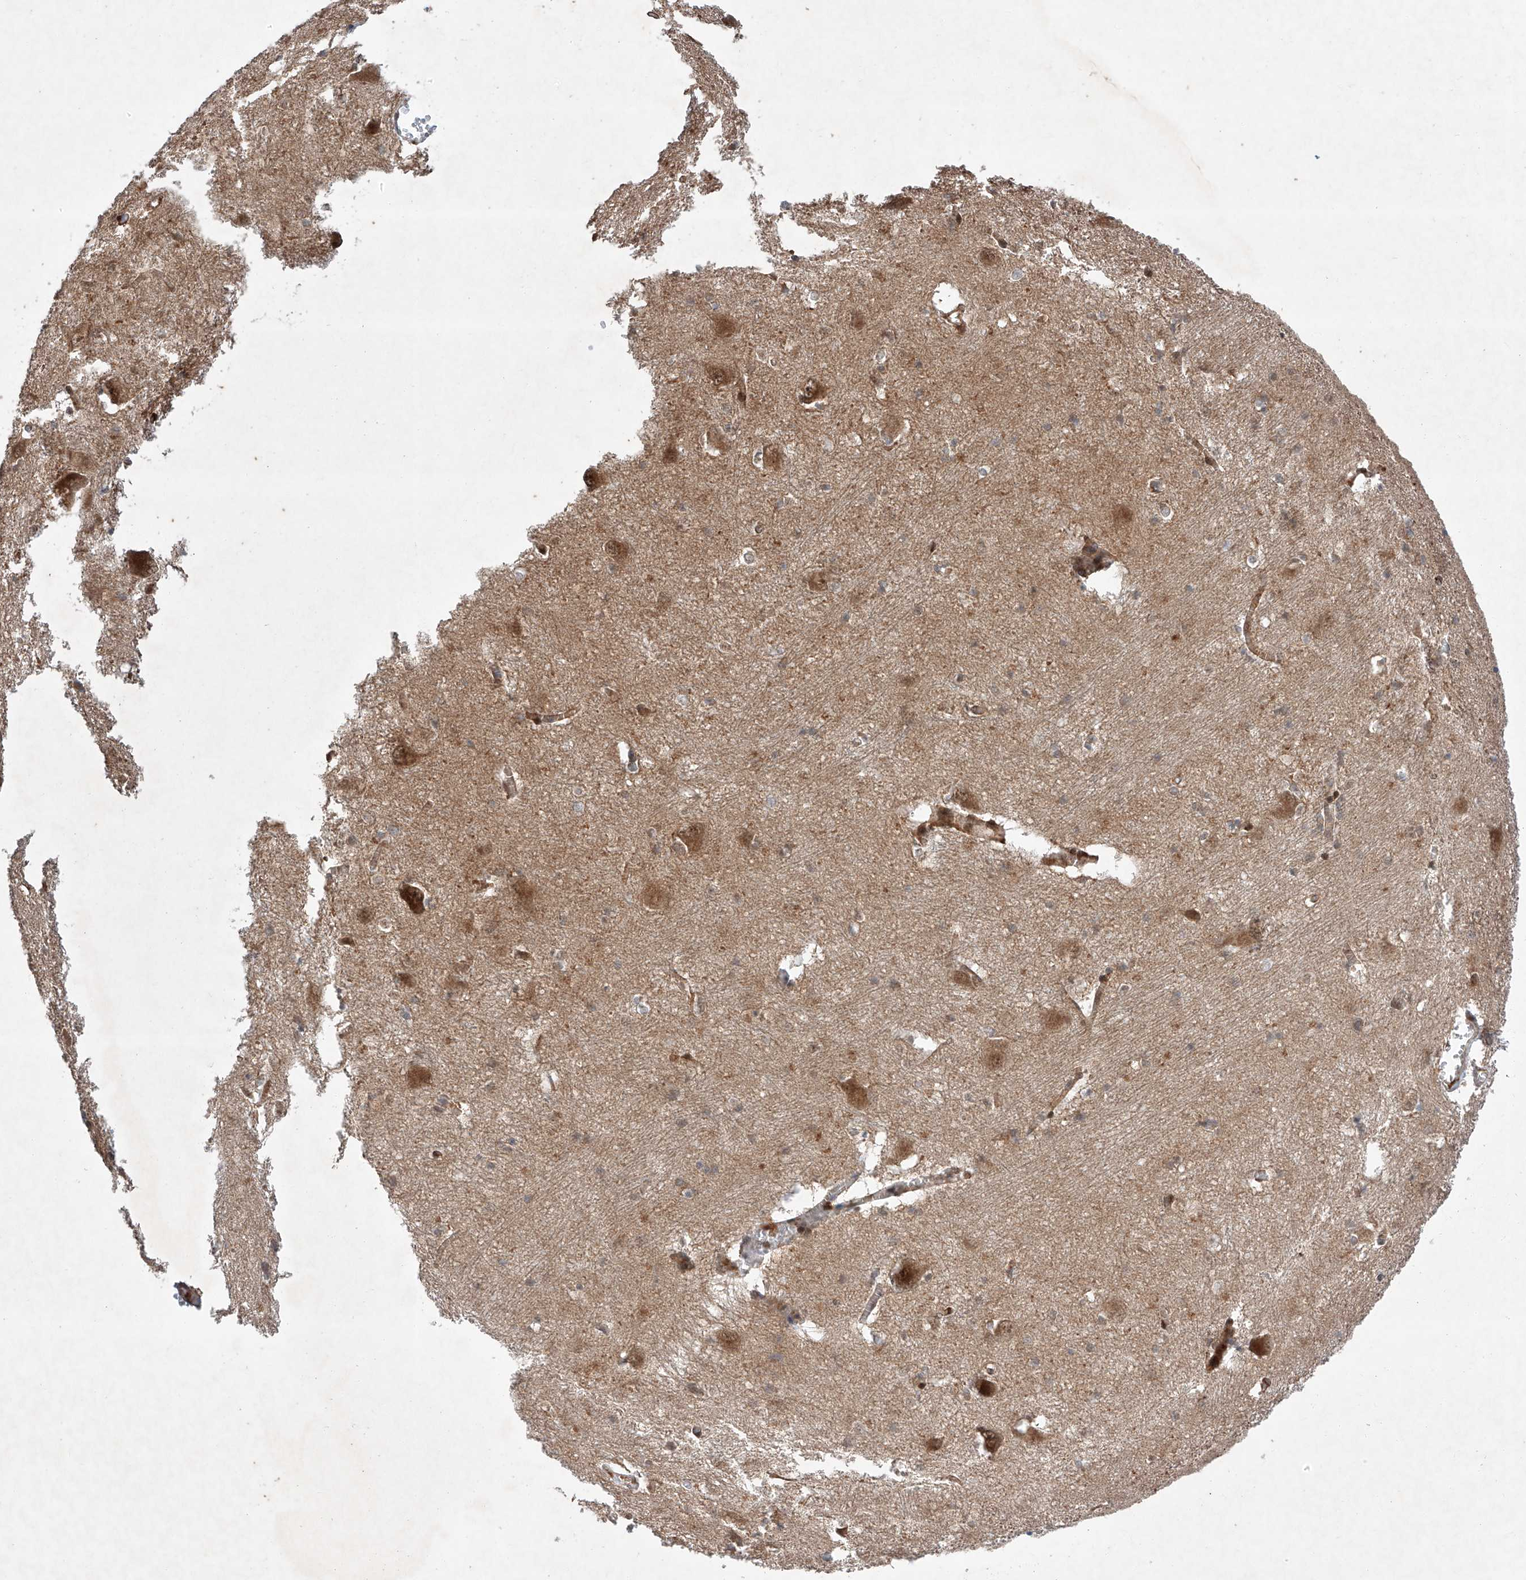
{"staining": {"intensity": "moderate", "quantity": "<25%", "location": "cytoplasmic/membranous"}, "tissue": "caudate", "cell_type": "Glial cells", "image_type": "normal", "snomed": [{"axis": "morphology", "description": "Normal tissue, NOS"}, {"axis": "topography", "description": "Lateral ventricle wall"}], "caption": "Moderate cytoplasmic/membranous staining for a protein is identified in about <25% of glial cells of benign caudate using immunohistochemistry.", "gene": "ZFP28", "patient": {"sex": "male", "age": 37}}